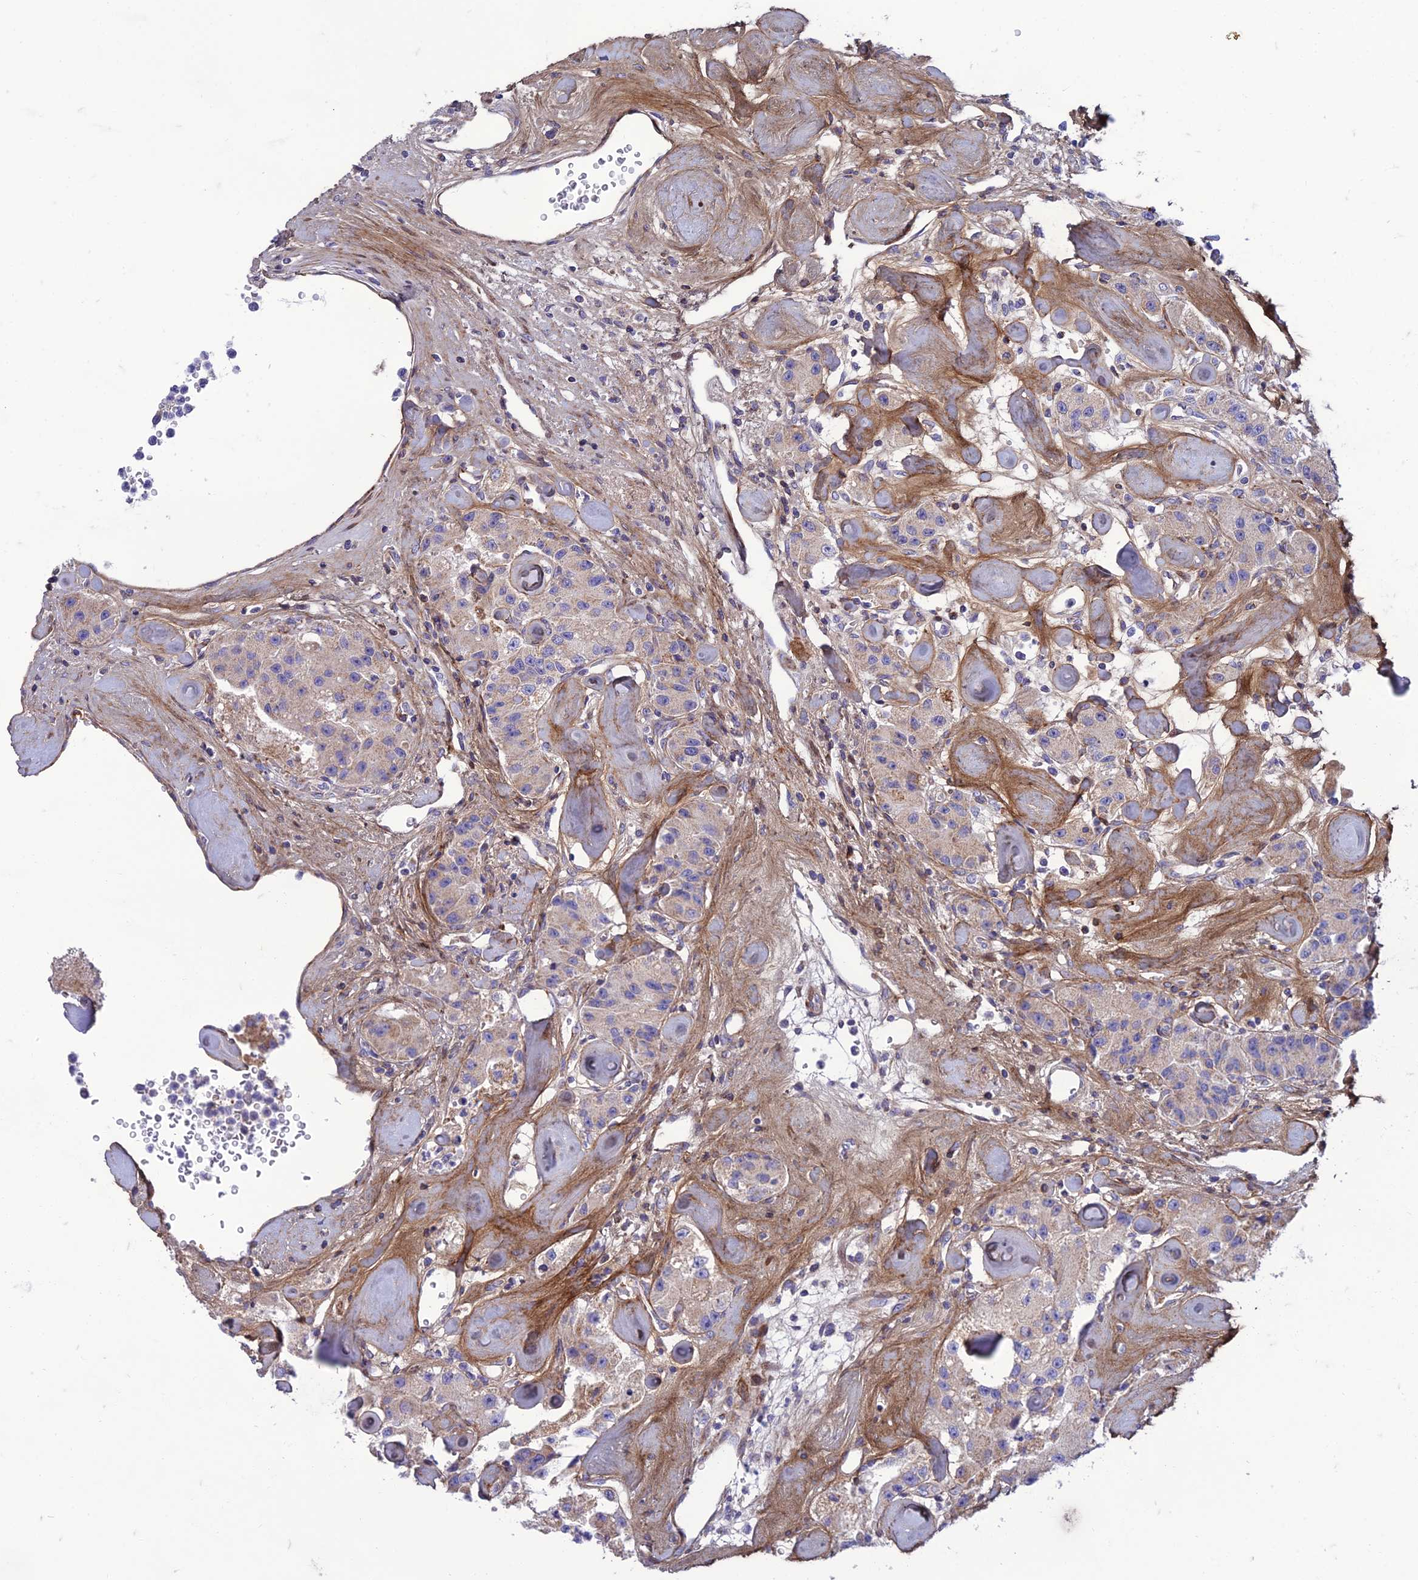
{"staining": {"intensity": "negative", "quantity": "none", "location": "none"}, "tissue": "carcinoid", "cell_type": "Tumor cells", "image_type": "cancer", "snomed": [{"axis": "morphology", "description": "Carcinoid, malignant, NOS"}, {"axis": "topography", "description": "Pancreas"}], "caption": "Image shows no significant protein expression in tumor cells of carcinoid.", "gene": "SEL1L3", "patient": {"sex": "male", "age": 41}}